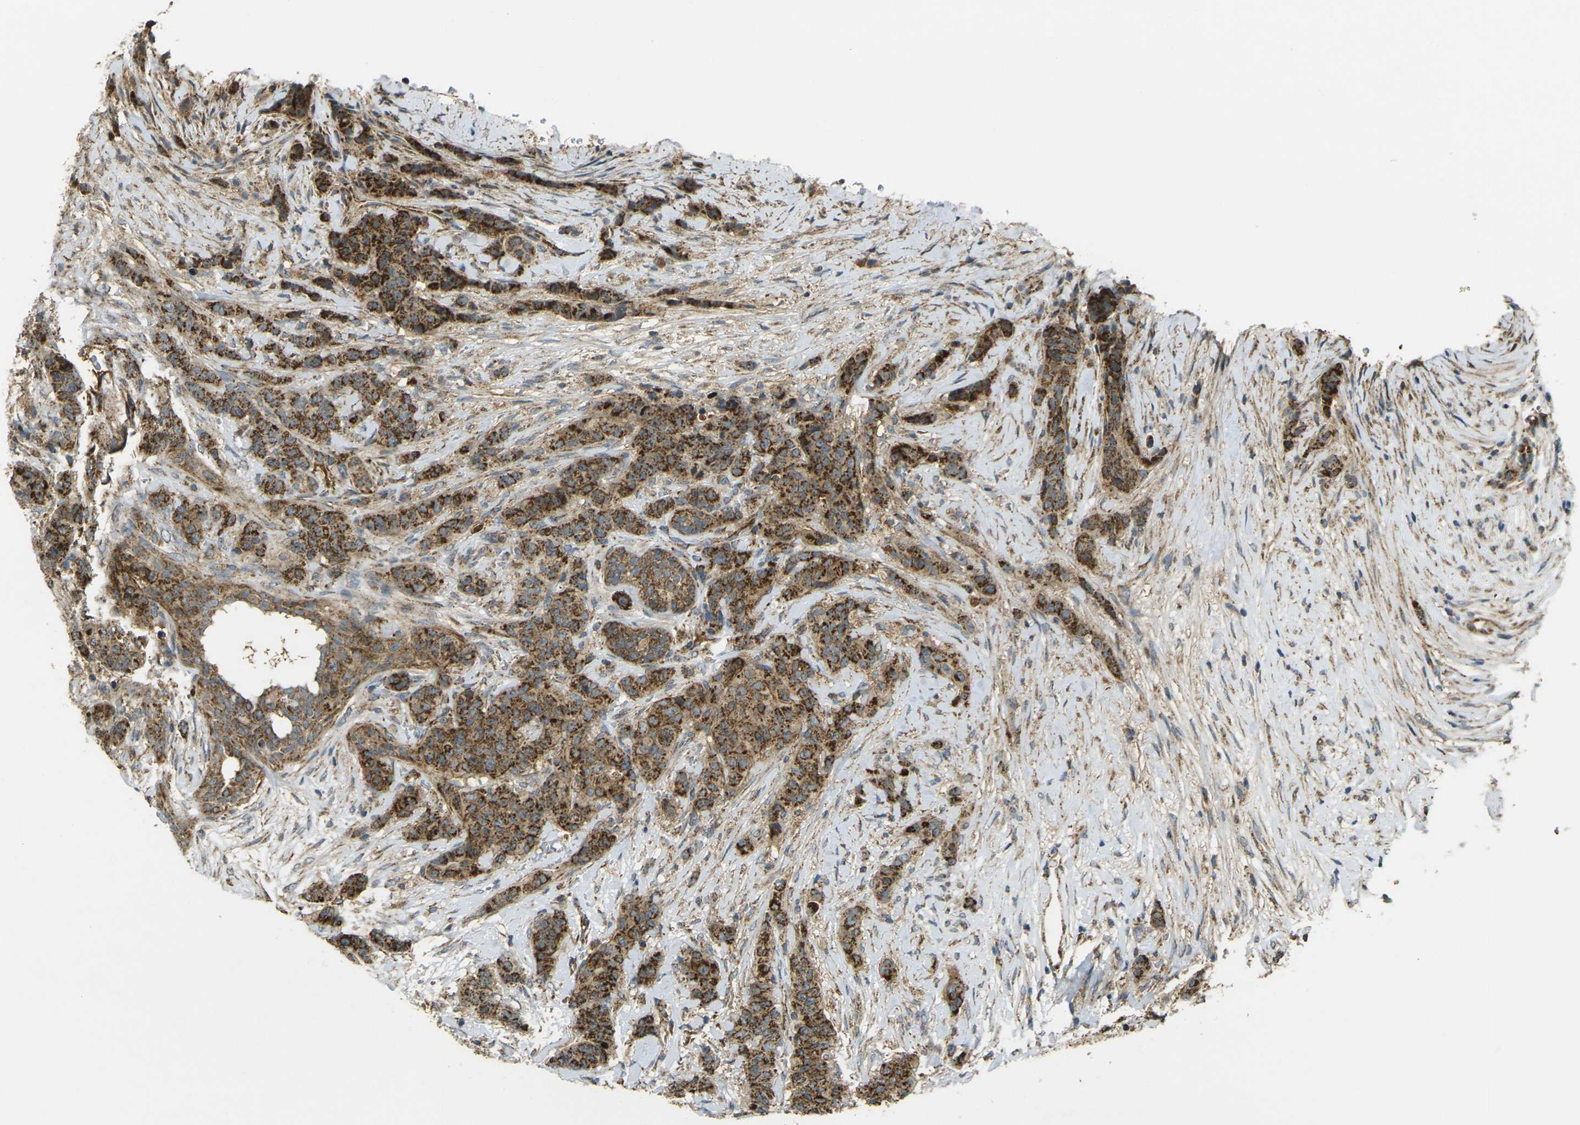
{"staining": {"intensity": "strong", "quantity": ">75%", "location": "cytoplasmic/membranous"}, "tissue": "breast cancer", "cell_type": "Tumor cells", "image_type": "cancer", "snomed": [{"axis": "morphology", "description": "Duct carcinoma"}, {"axis": "topography", "description": "Breast"}], "caption": "Strong cytoplasmic/membranous expression is identified in about >75% of tumor cells in breast cancer. The staining is performed using DAB (3,3'-diaminobenzidine) brown chromogen to label protein expression. The nuclei are counter-stained blue using hematoxylin.", "gene": "IGF1R", "patient": {"sex": "female", "age": 40}}